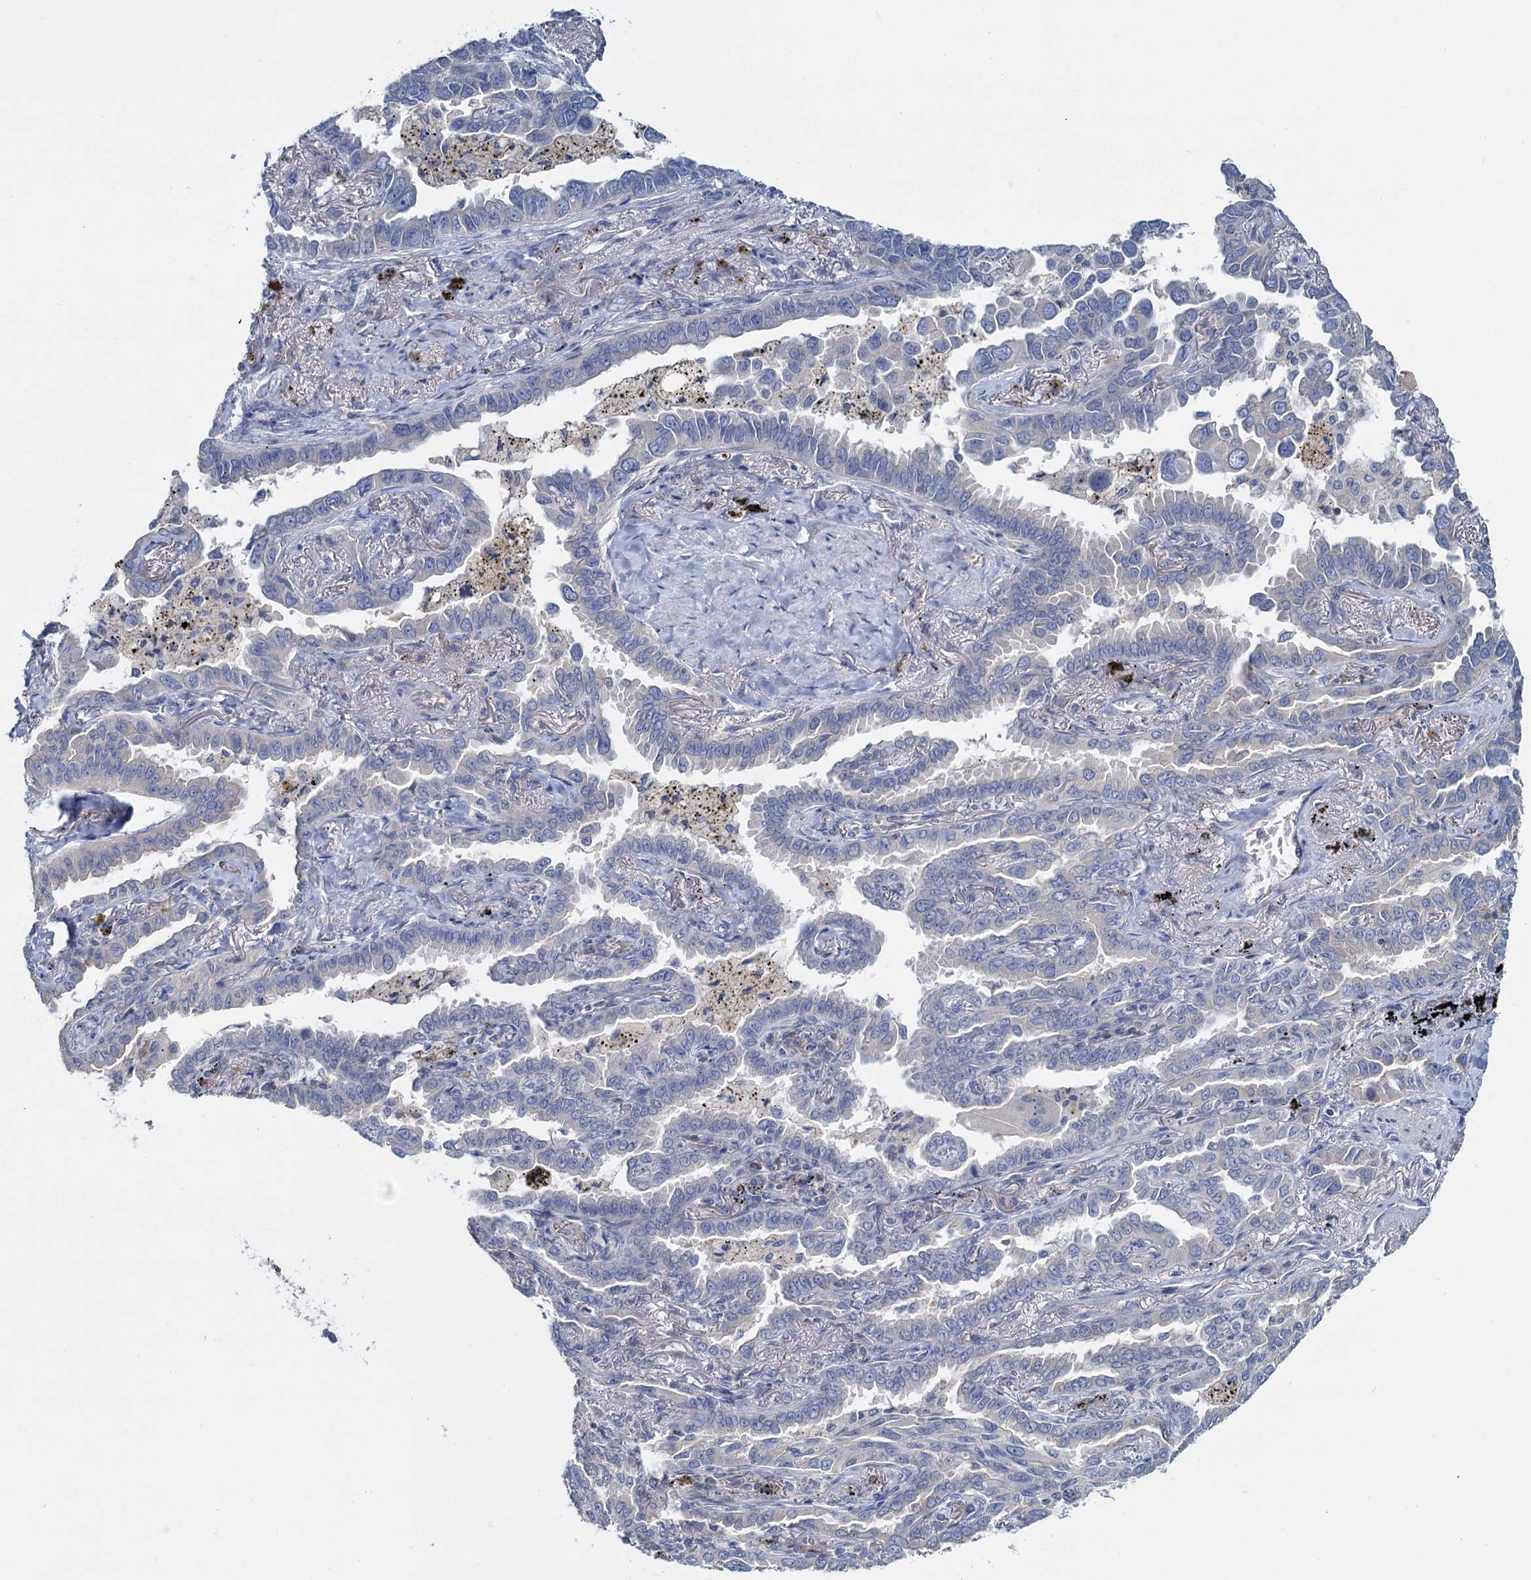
{"staining": {"intensity": "negative", "quantity": "none", "location": "none"}, "tissue": "lung cancer", "cell_type": "Tumor cells", "image_type": "cancer", "snomed": [{"axis": "morphology", "description": "Adenocarcinoma, NOS"}, {"axis": "topography", "description": "Lung"}], "caption": "This photomicrograph is of lung cancer stained with immunohistochemistry (IHC) to label a protein in brown with the nuclei are counter-stained blue. There is no staining in tumor cells. (Stains: DAB (3,3'-diaminobenzidine) immunohistochemistry with hematoxylin counter stain, Microscopy: brightfield microscopy at high magnification).", "gene": "ACSM3", "patient": {"sex": "male", "age": 67}}